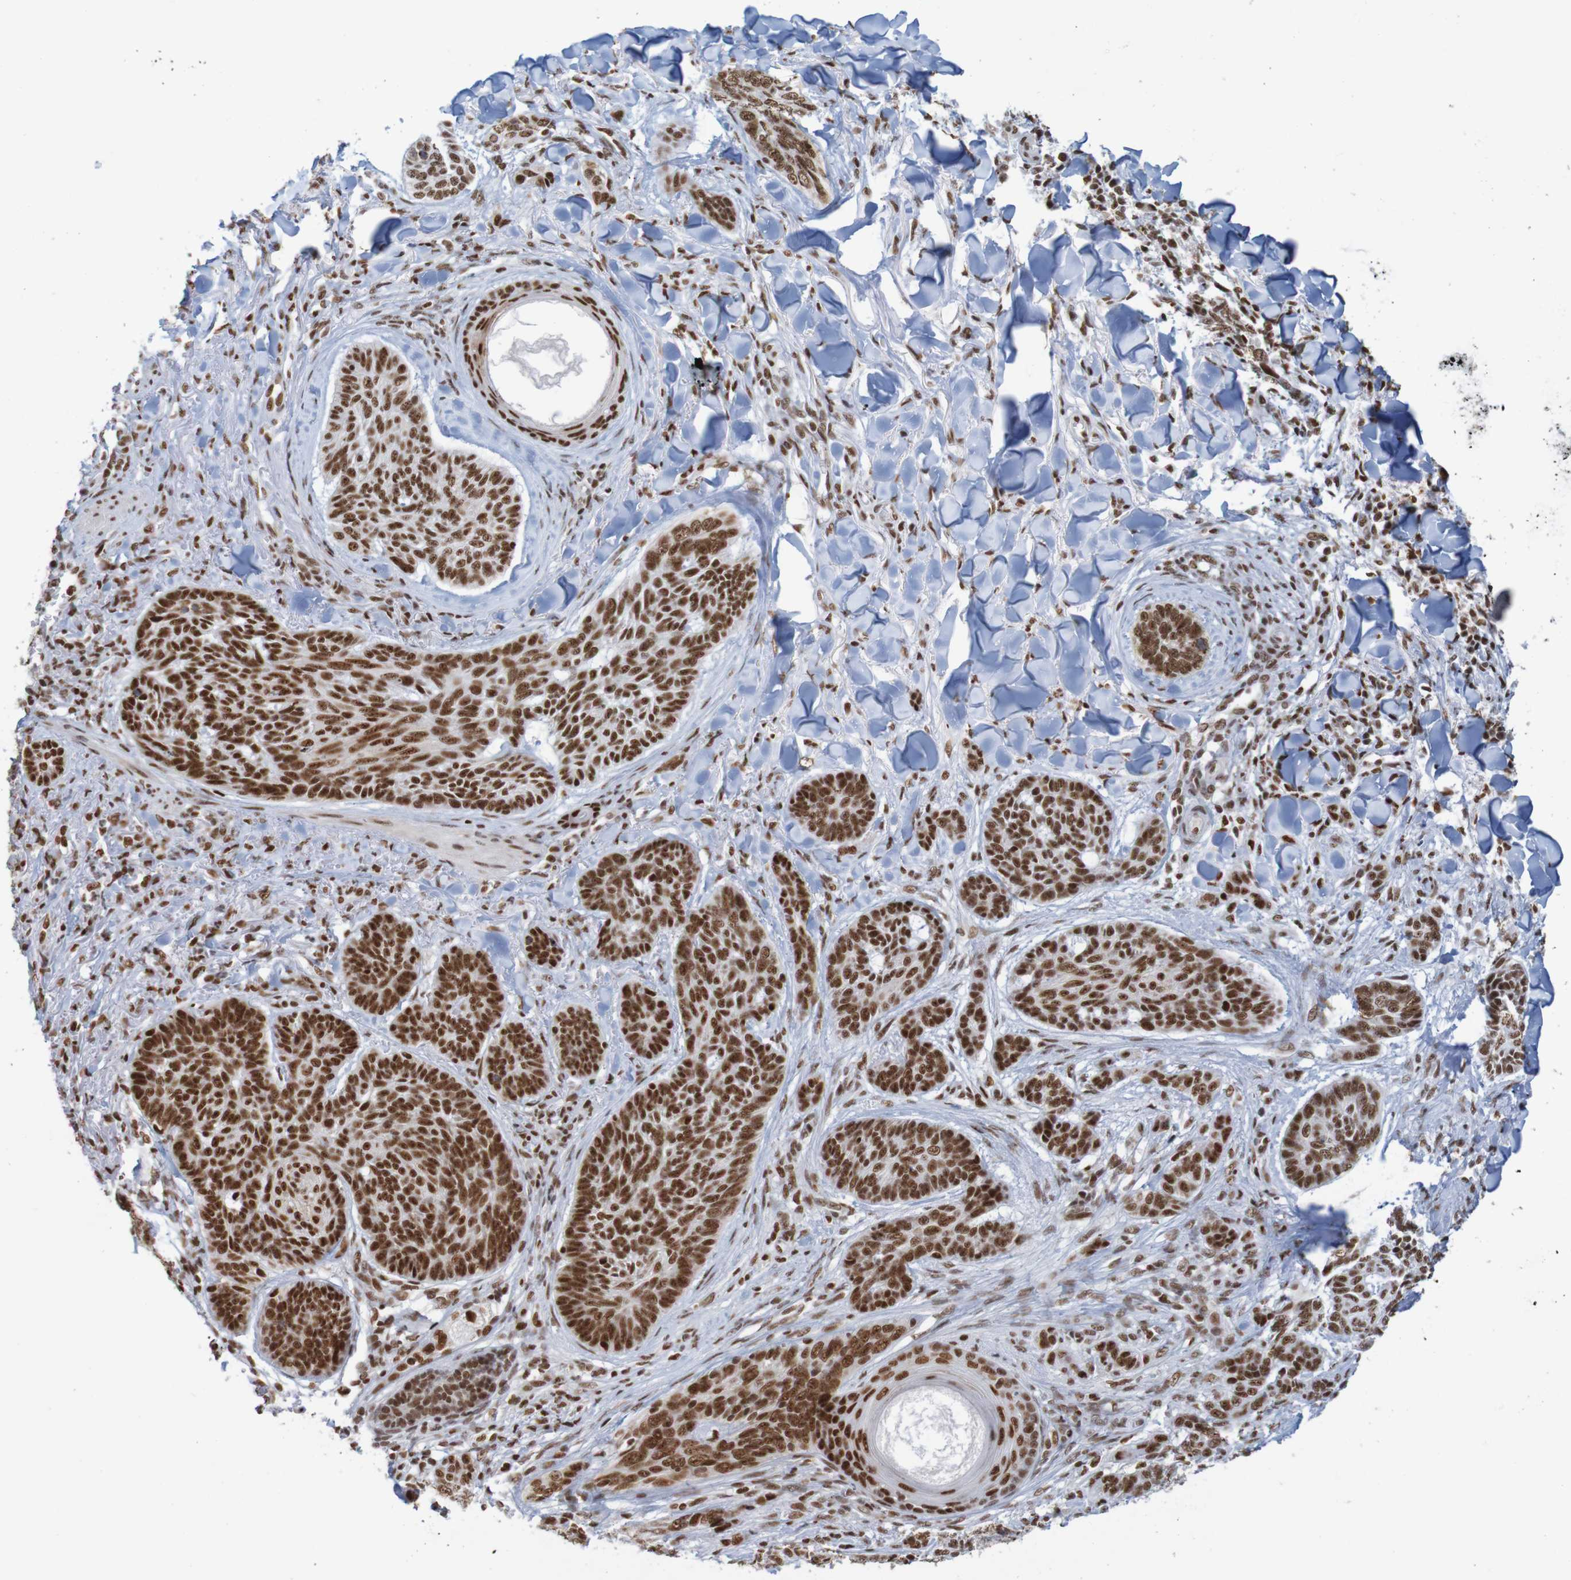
{"staining": {"intensity": "strong", "quantity": ">75%", "location": "nuclear"}, "tissue": "skin cancer", "cell_type": "Tumor cells", "image_type": "cancer", "snomed": [{"axis": "morphology", "description": "Basal cell carcinoma"}, {"axis": "topography", "description": "Skin"}], "caption": "A brown stain shows strong nuclear positivity of a protein in skin basal cell carcinoma tumor cells.", "gene": "THRAP3", "patient": {"sex": "male", "age": 43}}